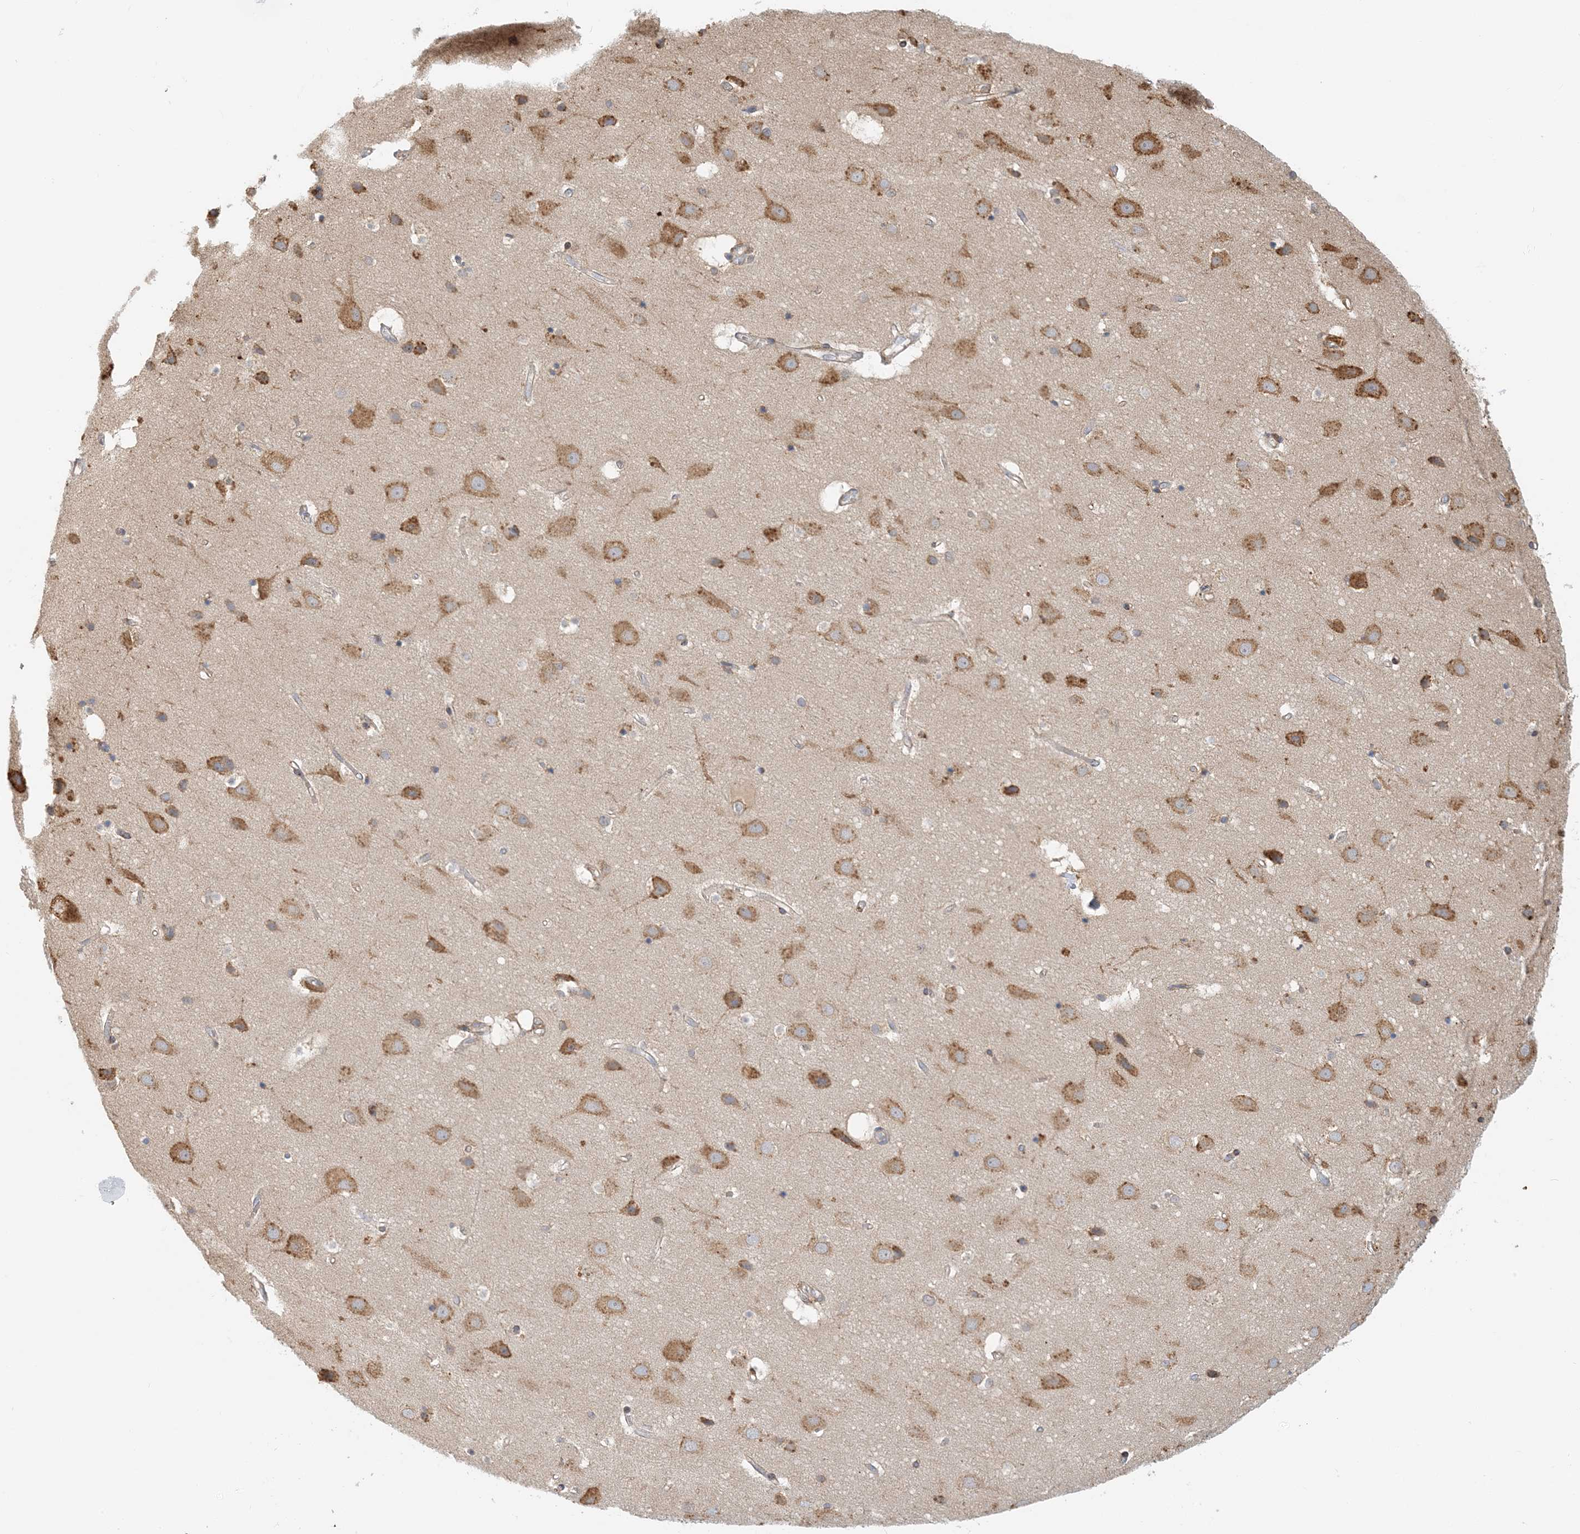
{"staining": {"intensity": "moderate", "quantity": ">75%", "location": "cytoplasmic/membranous"}, "tissue": "cerebral cortex", "cell_type": "Endothelial cells", "image_type": "normal", "snomed": [{"axis": "morphology", "description": "Normal tissue, NOS"}, {"axis": "topography", "description": "Cerebral cortex"}], "caption": "Protein staining of normal cerebral cortex demonstrates moderate cytoplasmic/membranous staining in approximately >75% of endothelial cells. The staining was performed using DAB (3,3'-diaminobenzidine), with brown indicating positive protein expression. Nuclei are stained blue with hematoxylin.", "gene": "HNMT", "patient": {"sex": "male", "age": 54}}